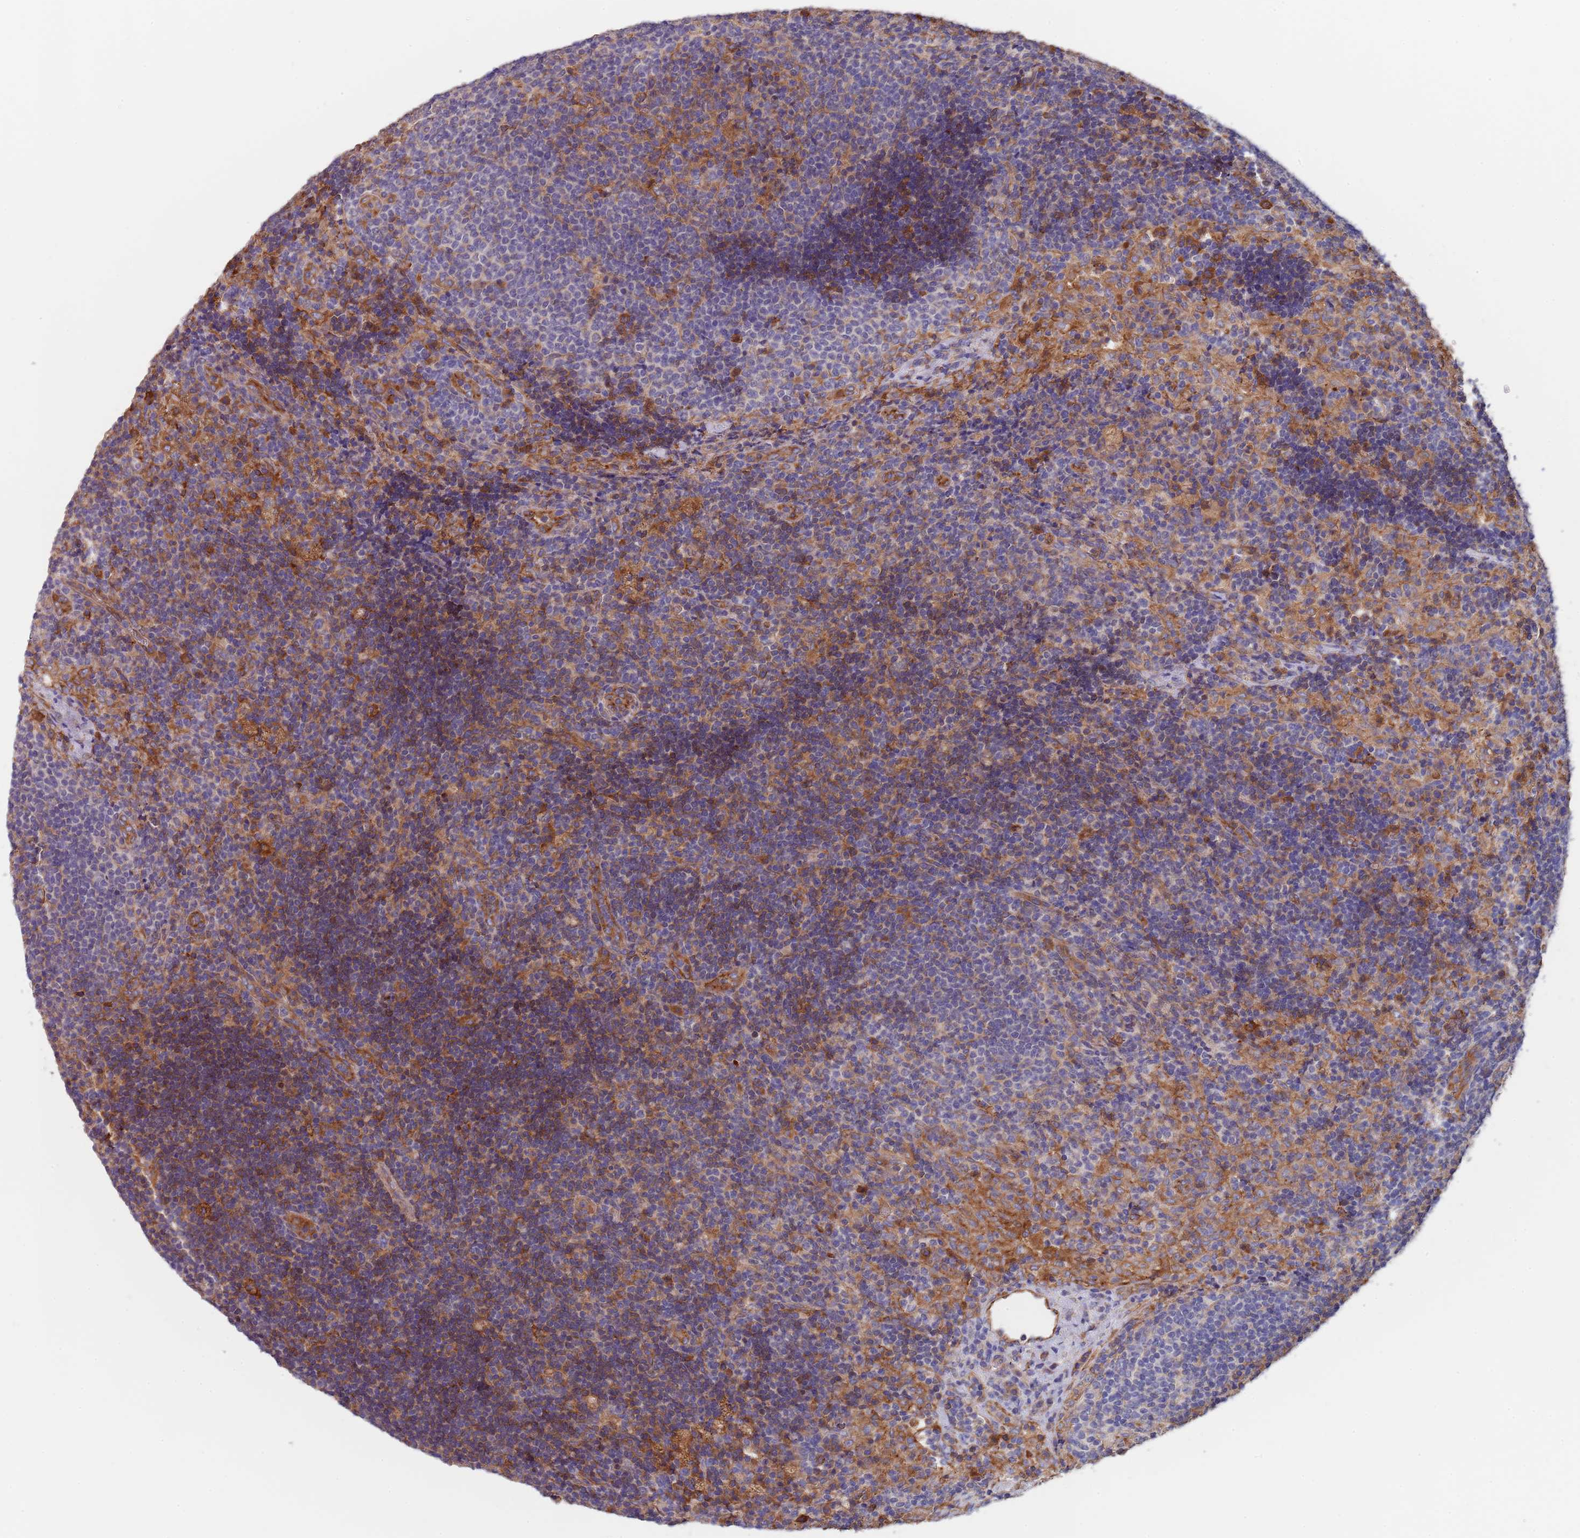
{"staining": {"intensity": "weak", "quantity": "<25%", "location": "cytoplasmic/membranous"}, "tissue": "lymph node", "cell_type": "Germinal center cells", "image_type": "normal", "snomed": [{"axis": "morphology", "description": "Normal tissue, NOS"}, {"axis": "topography", "description": "Lymph node"}], "caption": "Protein analysis of unremarkable lymph node exhibits no significant positivity in germinal center cells. (DAB immunohistochemistry (IHC) with hematoxylin counter stain).", "gene": "DCUN1D3", "patient": {"sex": "female", "age": 70}}